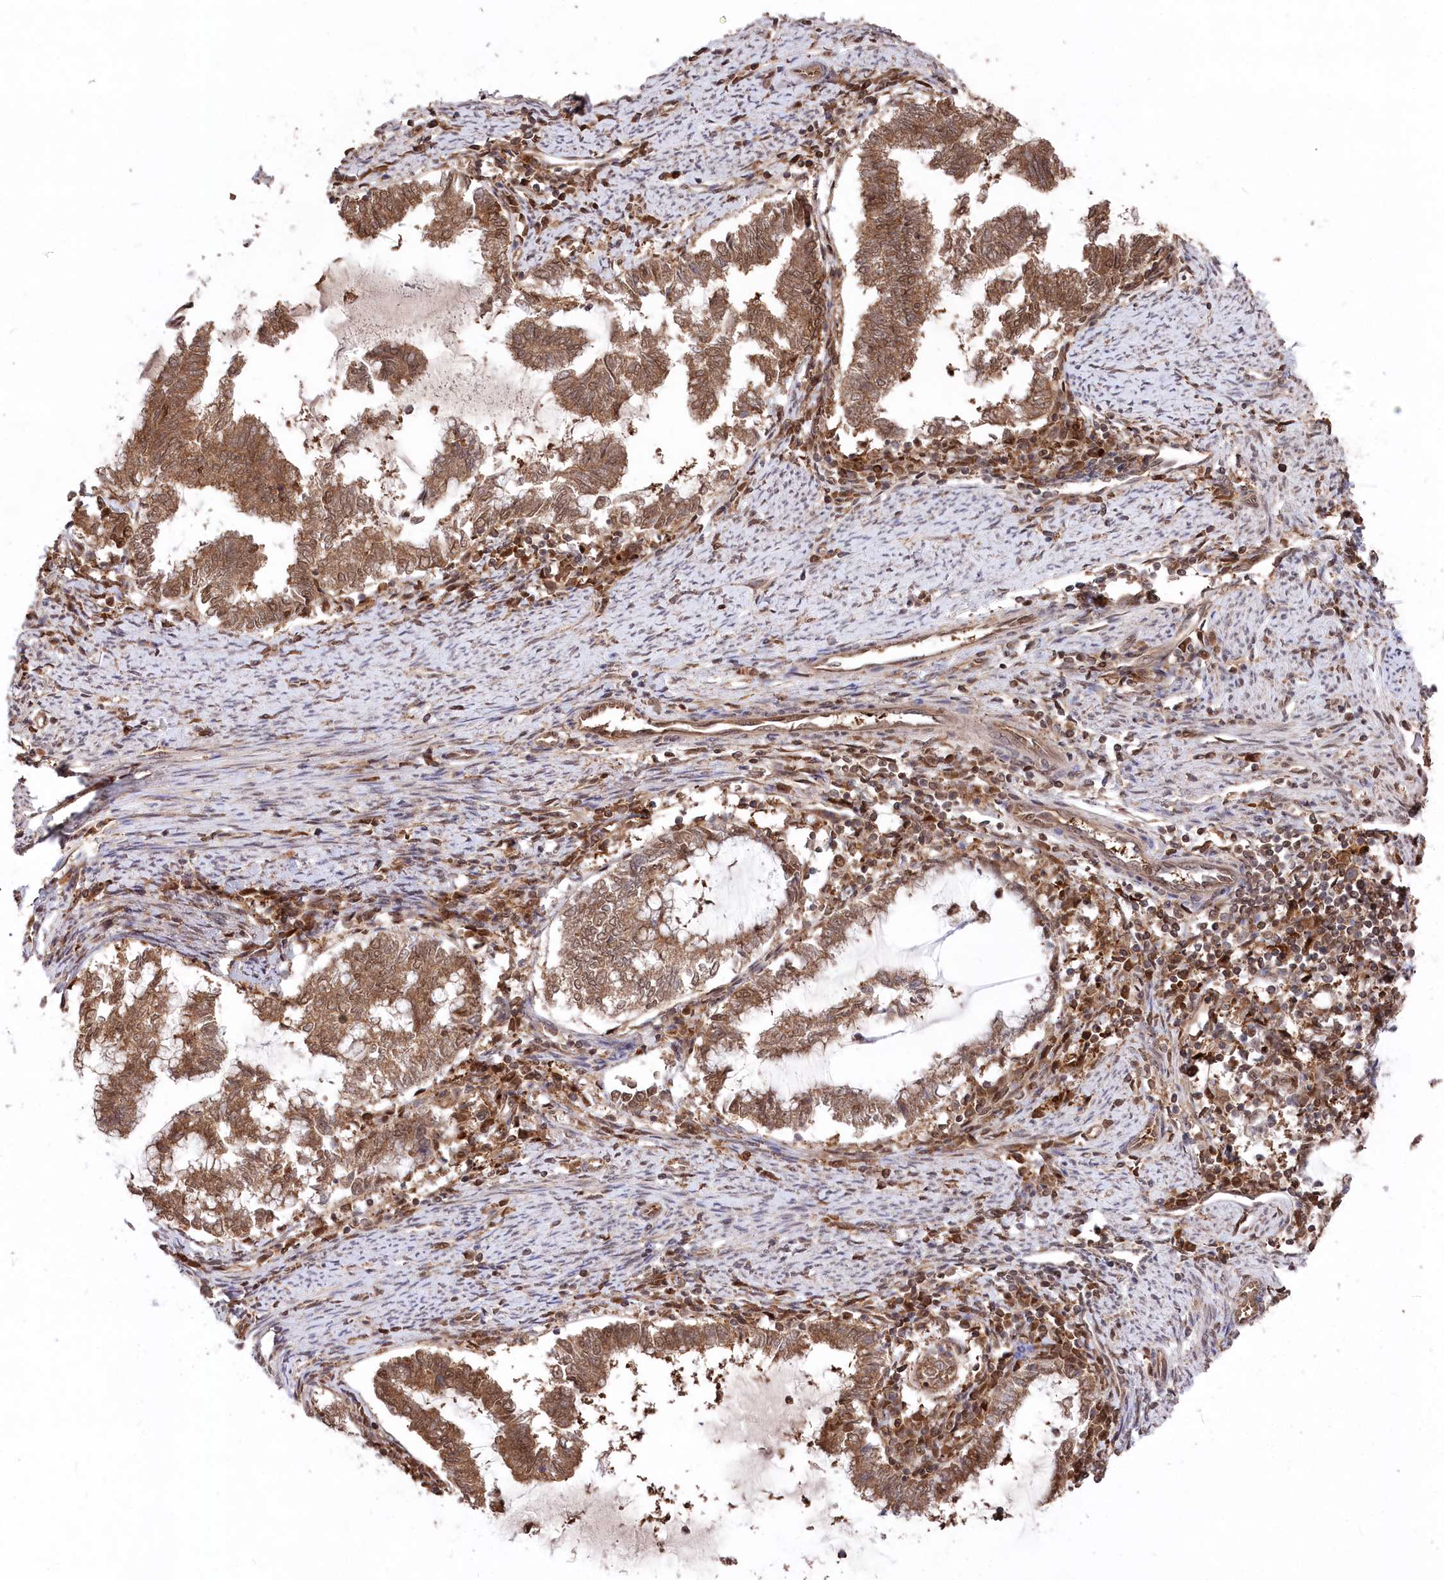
{"staining": {"intensity": "moderate", "quantity": ">75%", "location": "cytoplasmic/membranous,nuclear"}, "tissue": "endometrial cancer", "cell_type": "Tumor cells", "image_type": "cancer", "snomed": [{"axis": "morphology", "description": "Adenocarcinoma, NOS"}, {"axis": "topography", "description": "Endometrium"}], "caption": "Tumor cells exhibit medium levels of moderate cytoplasmic/membranous and nuclear expression in about >75% of cells in endometrial cancer (adenocarcinoma). (brown staining indicates protein expression, while blue staining denotes nuclei).", "gene": "PSMA1", "patient": {"sex": "female", "age": 79}}